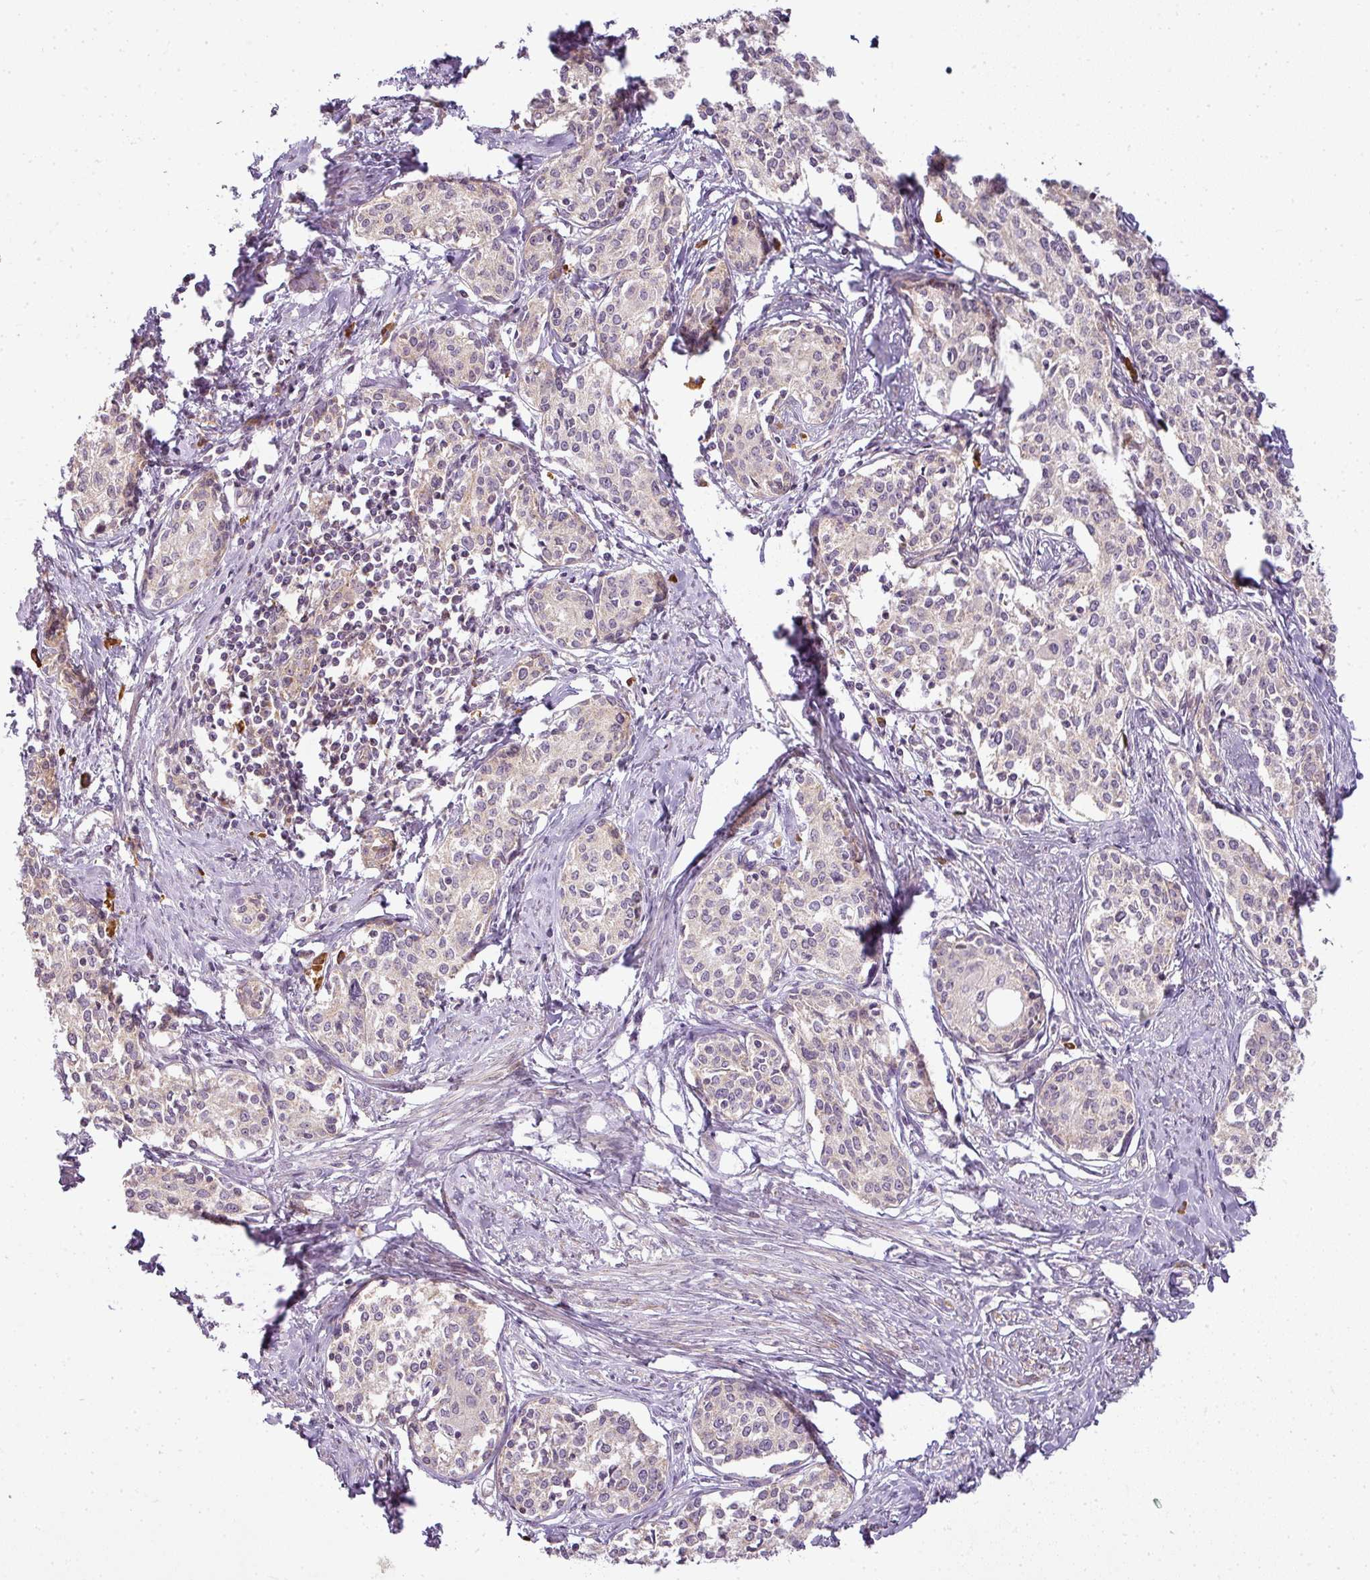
{"staining": {"intensity": "weak", "quantity": "<25%", "location": "cytoplasmic/membranous"}, "tissue": "cervical cancer", "cell_type": "Tumor cells", "image_type": "cancer", "snomed": [{"axis": "morphology", "description": "Squamous cell carcinoma, NOS"}, {"axis": "morphology", "description": "Adenocarcinoma, NOS"}, {"axis": "topography", "description": "Cervix"}], "caption": "A high-resolution histopathology image shows immunohistochemistry staining of cervical cancer, which demonstrates no significant staining in tumor cells.", "gene": "LY75", "patient": {"sex": "female", "age": 52}}